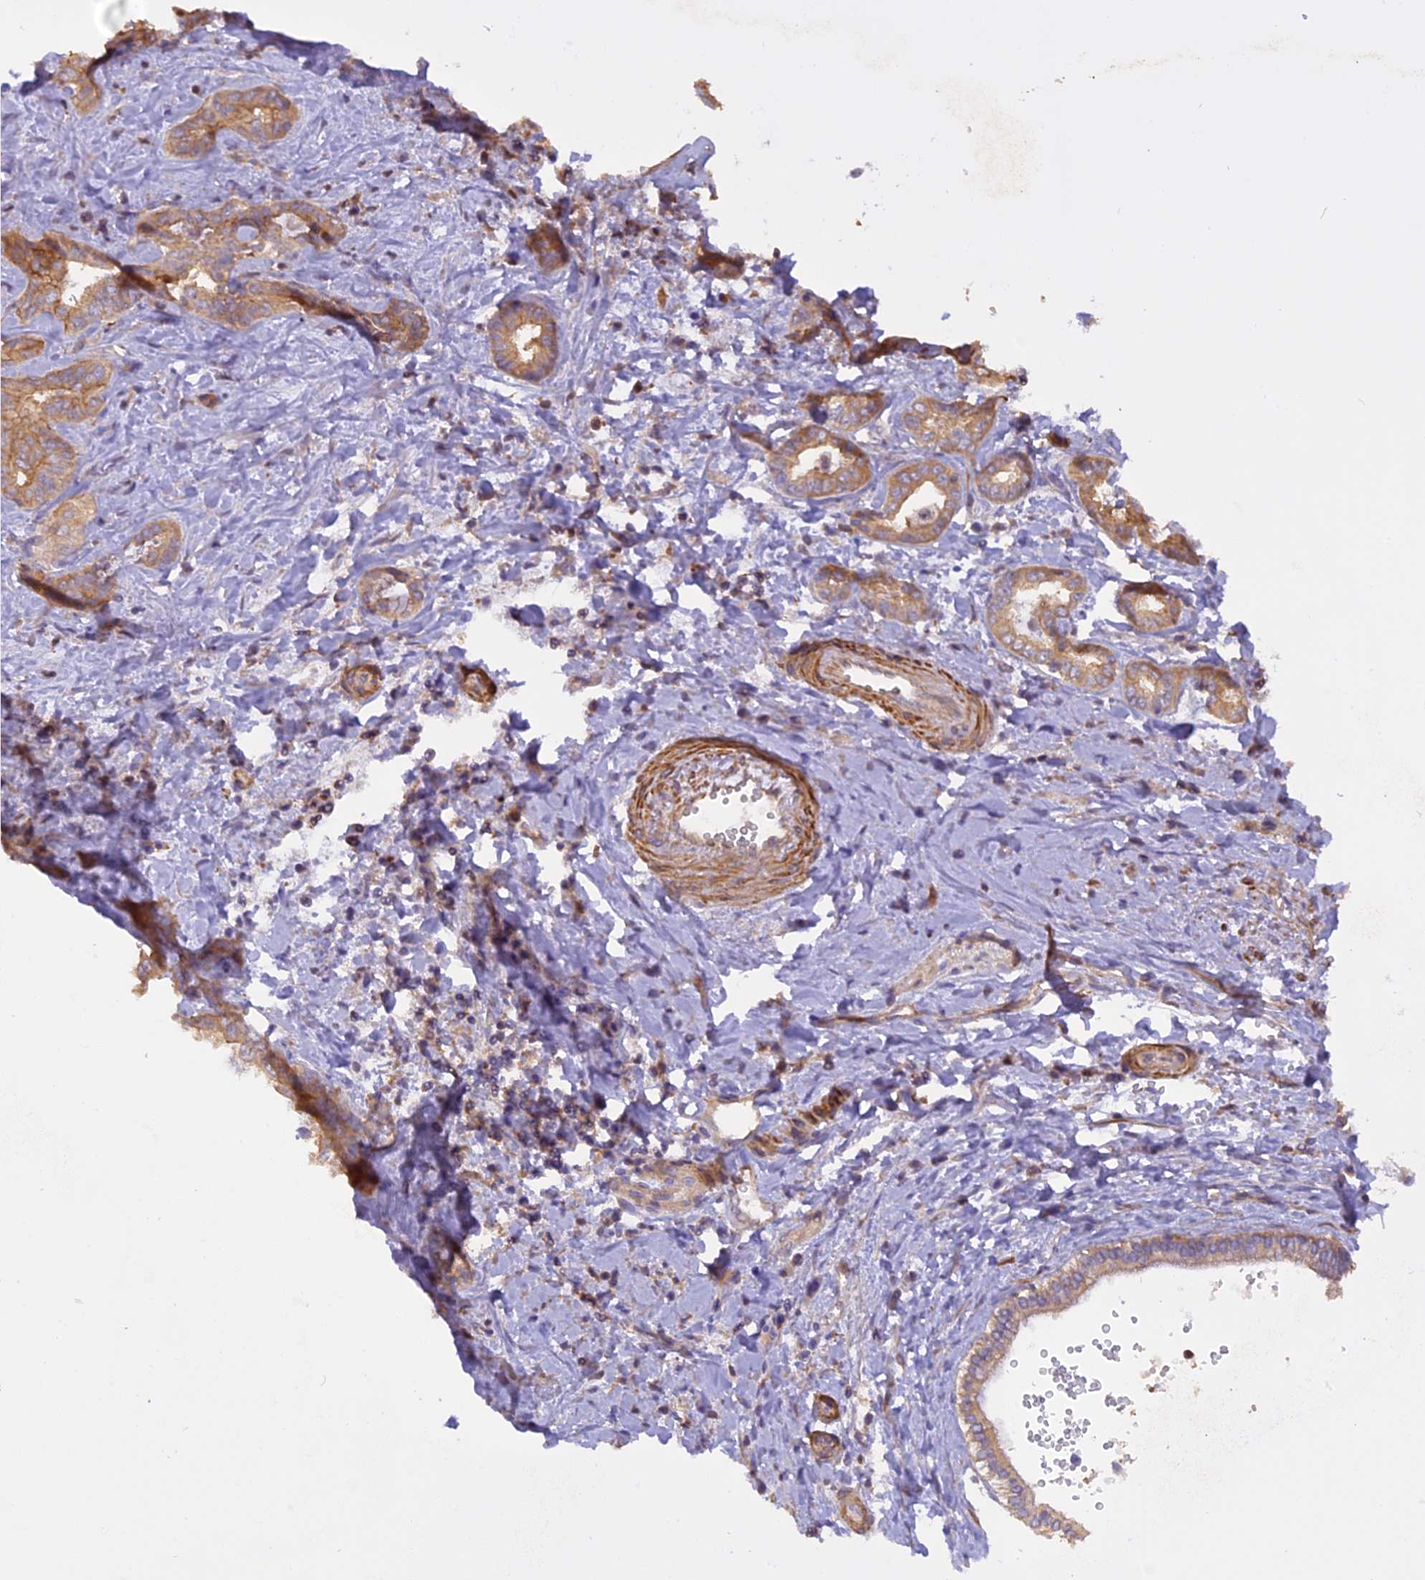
{"staining": {"intensity": "moderate", "quantity": ">75%", "location": "cytoplasmic/membranous"}, "tissue": "liver cancer", "cell_type": "Tumor cells", "image_type": "cancer", "snomed": [{"axis": "morphology", "description": "Cholangiocarcinoma"}, {"axis": "topography", "description": "Liver"}], "caption": "Protein expression analysis of human liver cholangiocarcinoma reveals moderate cytoplasmic/membranous expression in about >75% of tumor cells. Using DAB (brown) and hematoxylin (blue) stains, captured at high magnification using brightfield microscopy.", "gene": "STOML1", "patient": {"sex": "female", "age": 77}}